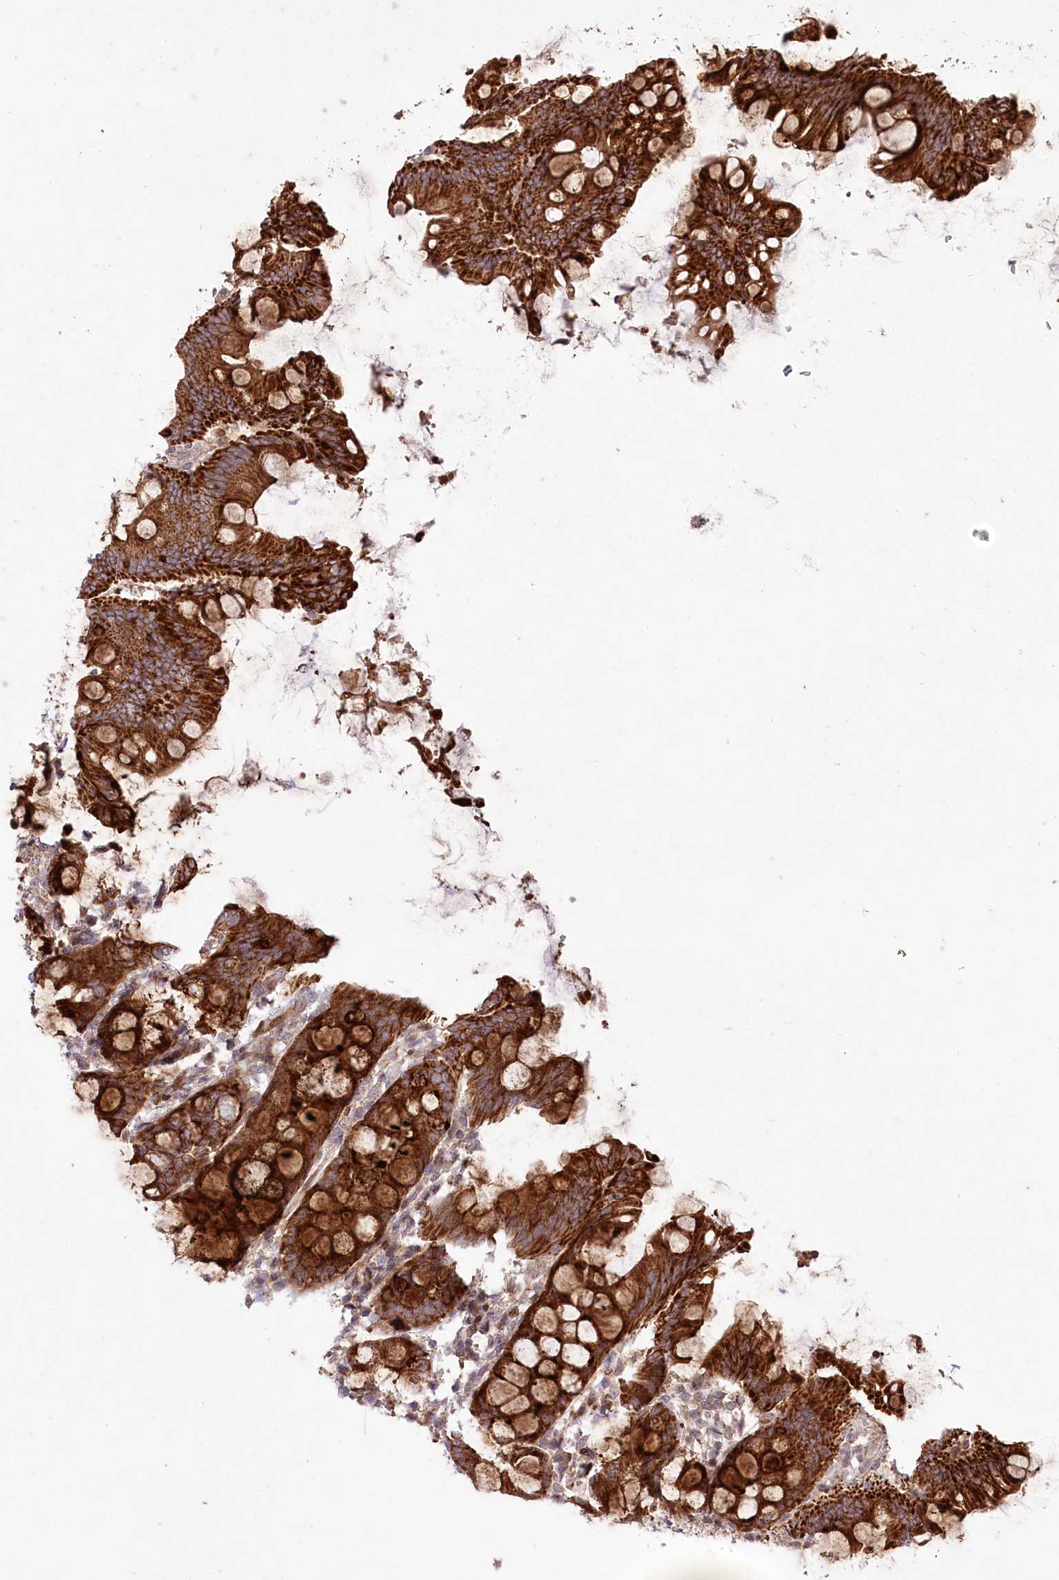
{"staining": {"intensity": "moderate", "quantity": ">75%", "location": "cytoplasmic/membranous"}, "tissue": "colon", "cell_type": "Endothelial cells", "image_type": "normal", "snomed": [{"axis": "morphology", "description": "Normal tissue, NOS"}, {"axis": "topography", "description": "Colon"}], "caption": "Colon stained with immunohistochemistry demonstrates moderate cytoplasmic/membranous expression in approximately >75% of endothelial cells.", "gene": "PSTK", "patient": {"sex": "female", "age": 79}}